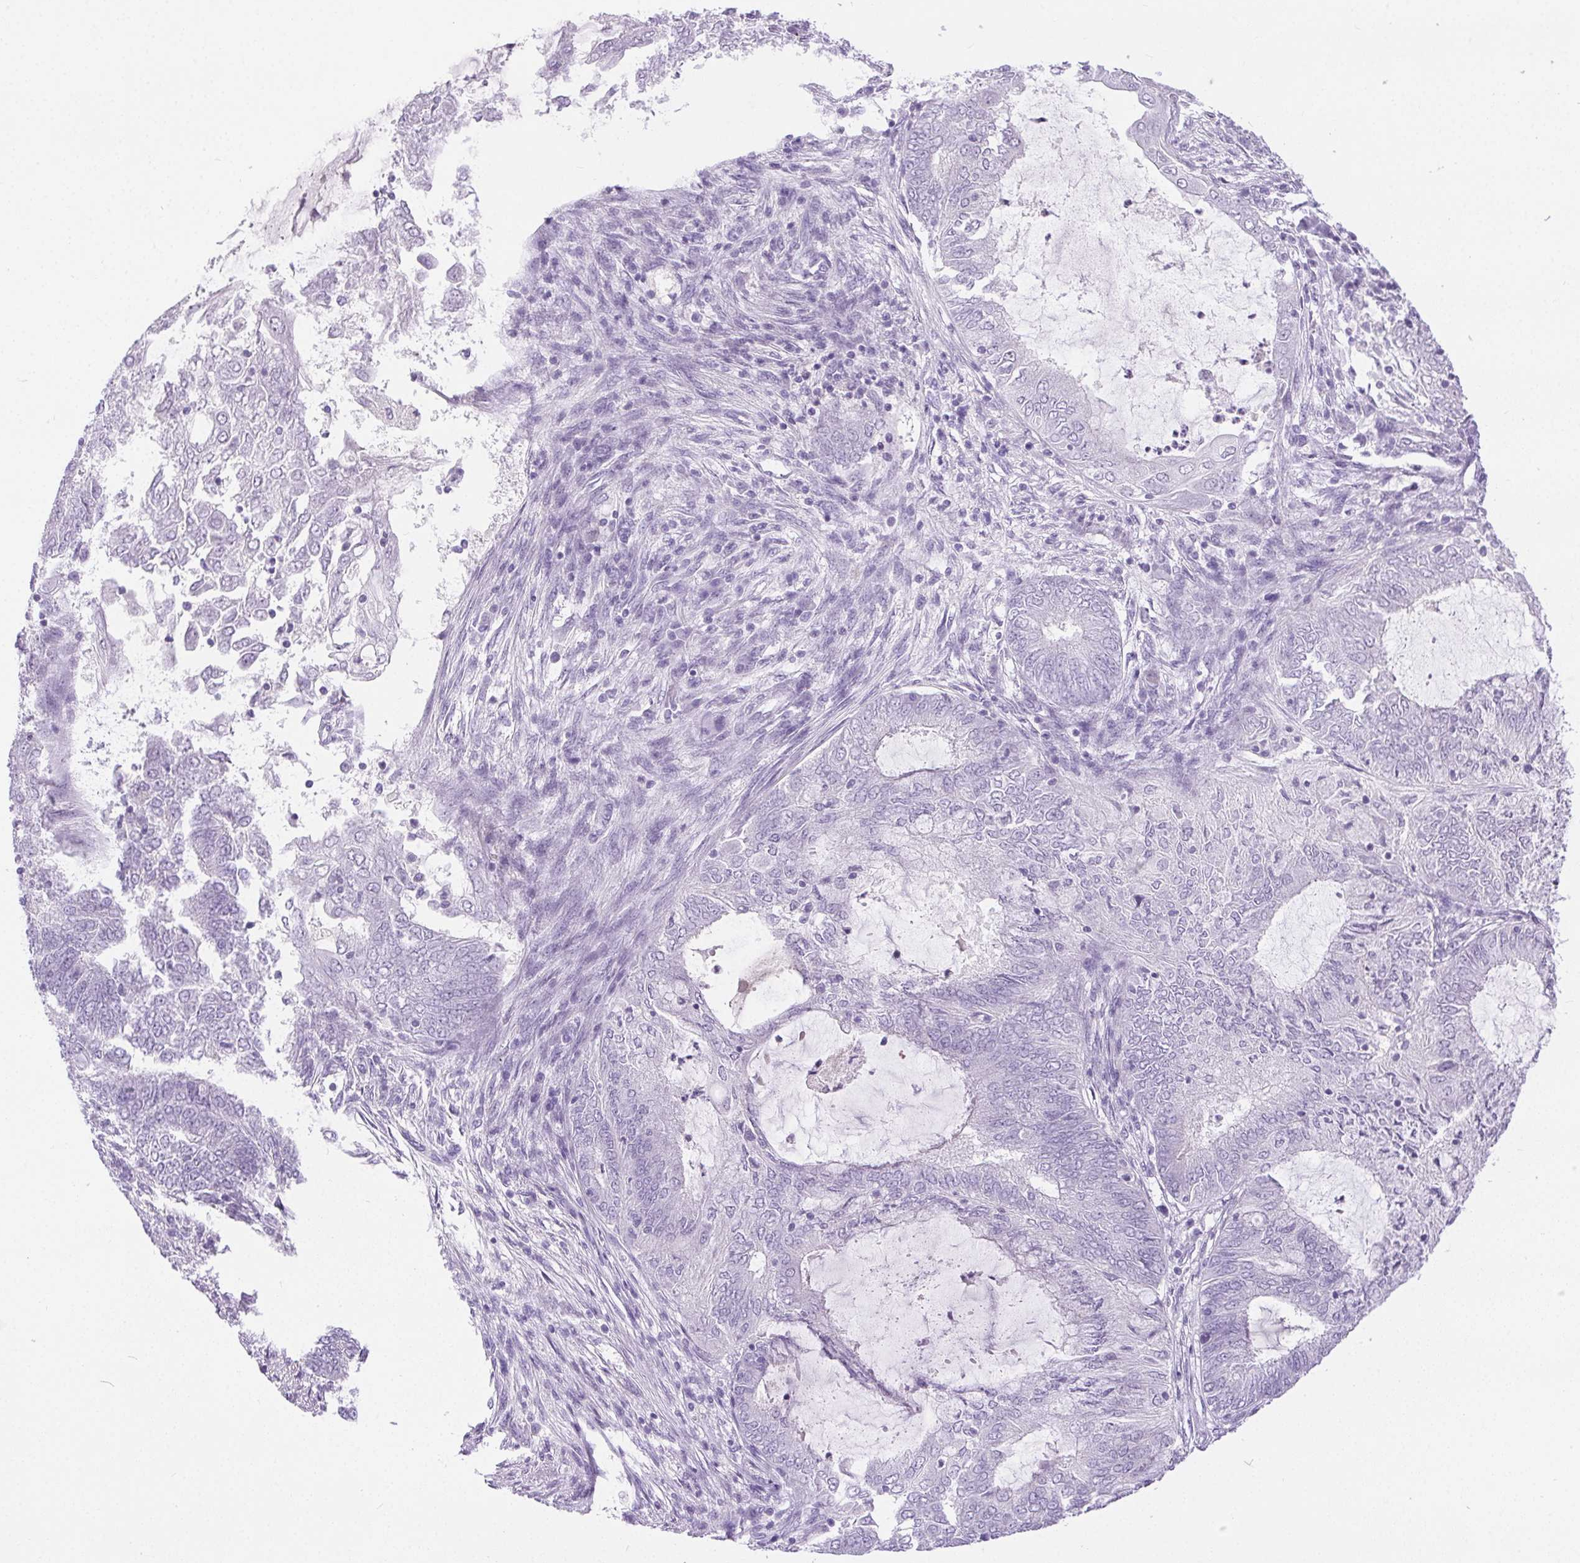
{"staining": {"intensity": "negative", "quantity": "none", "location": "none"}, "tissue": "endometrial cancer", "cell_type": "Tumor cells", "image_type": "cancer", "snomed": [{"axis": "morphology", "description": "Adenocarcinoma, NOS"}, {"axis": "topography", "description": "Endometrium"}], "caption": "Tumor cells show no significant protein expression in endometrial cancer. (DAB immunohistochemistry (IHC), high magnification).", "gene": "C20orf85", "patient": {"sex": "female", "age": 62}}